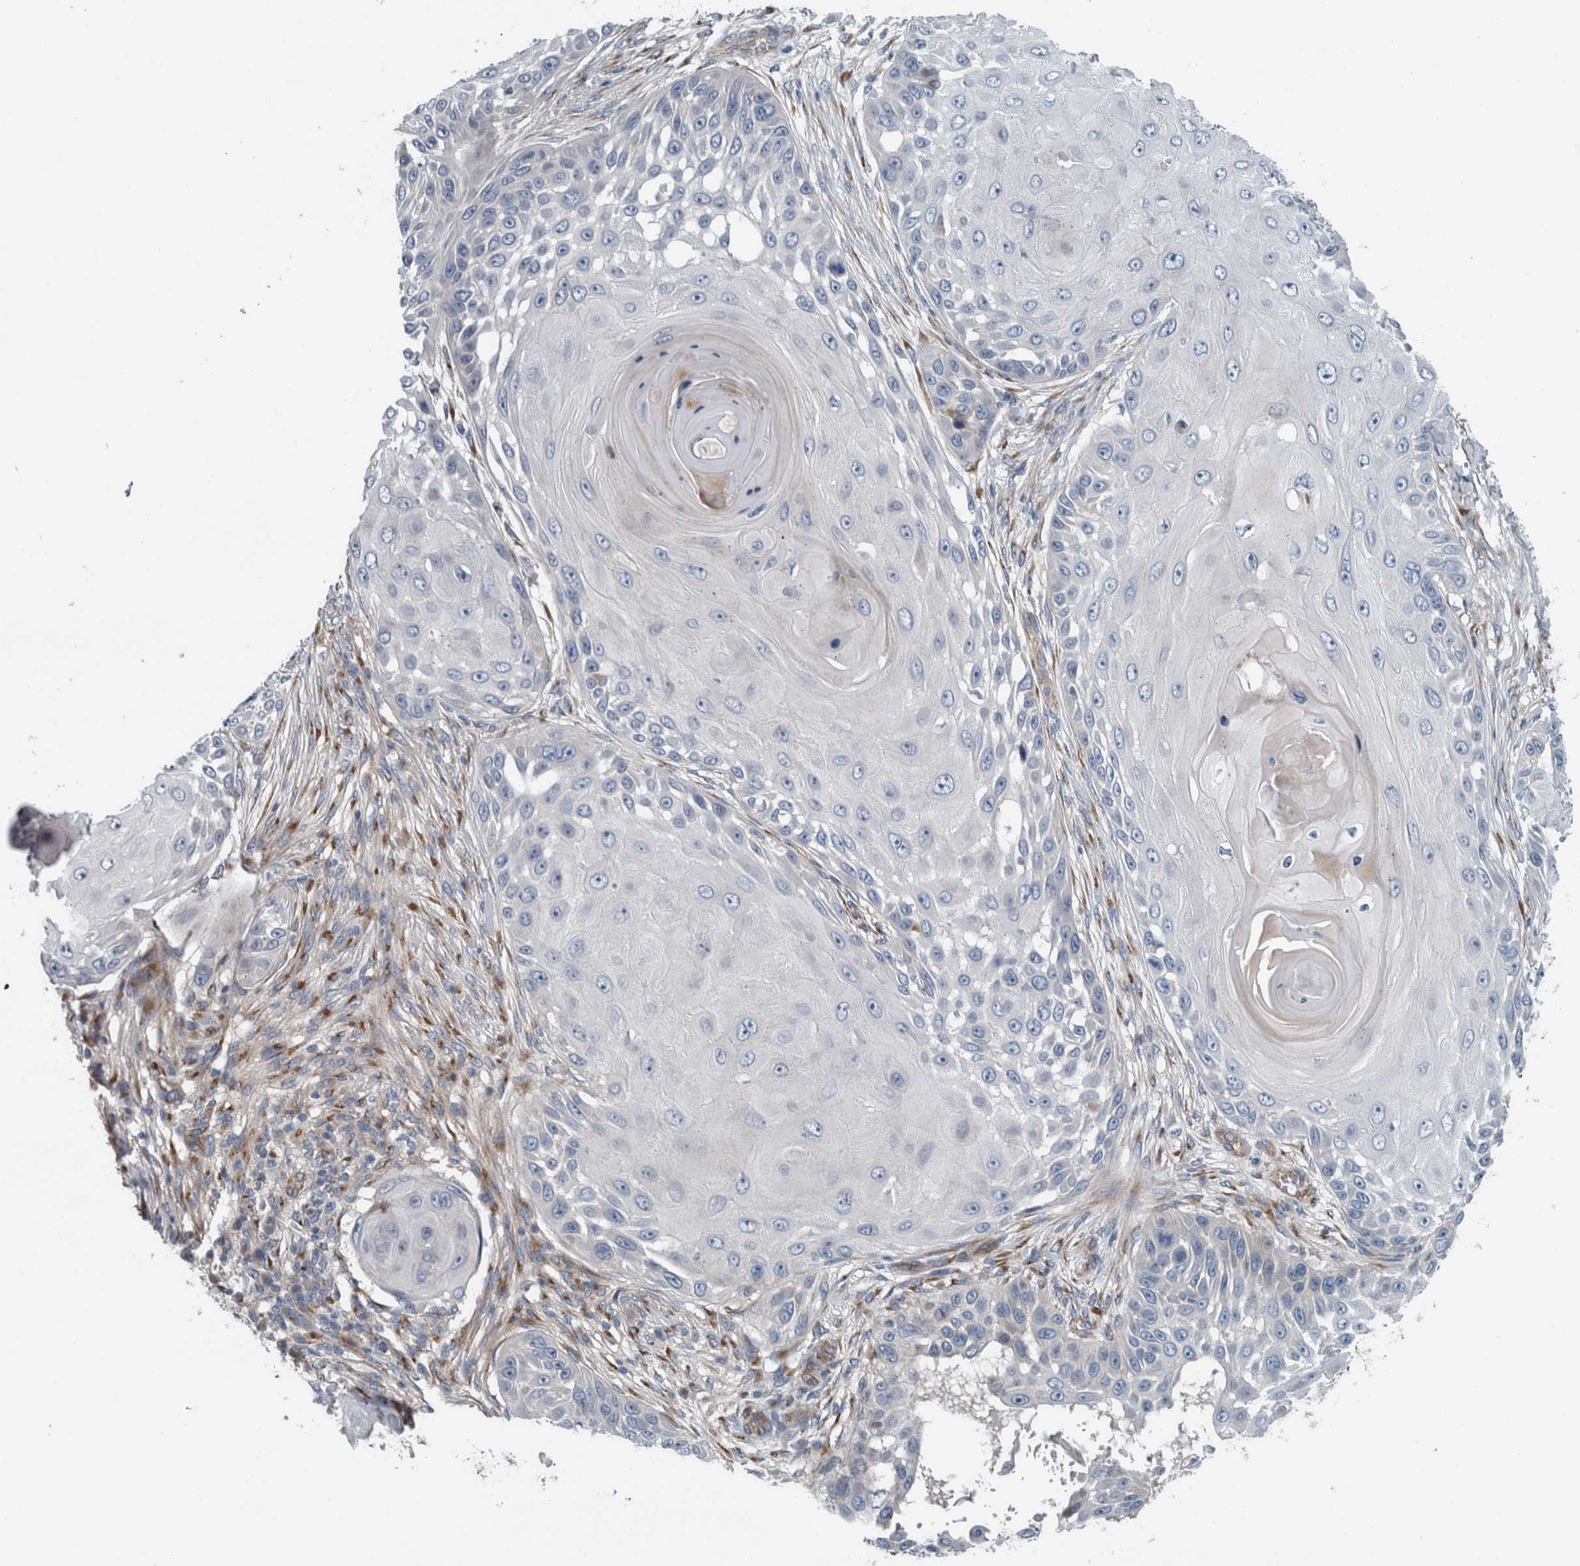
{"staining": {"intensity": "negative", "quantity": "none", "location": "none"}, "tissue": "skin cancer", "cell_type": "Tumor cells", "image_type": "cancer", "snomed": [{"axis": "morphology", "description": "Squamous cell carcinoma, NOS"}, {"axis": "topography", "description": "Skin"}], "caption": "An immunohistochemistry photomicrograph of skin cancer (squamous cell carcinoma) is shown. There is no staining in tumor cells of skin cancer (squamous cell carcinoma).", "gene": "GLT8D2", "patient": {"sex": "female", "age": 44}}